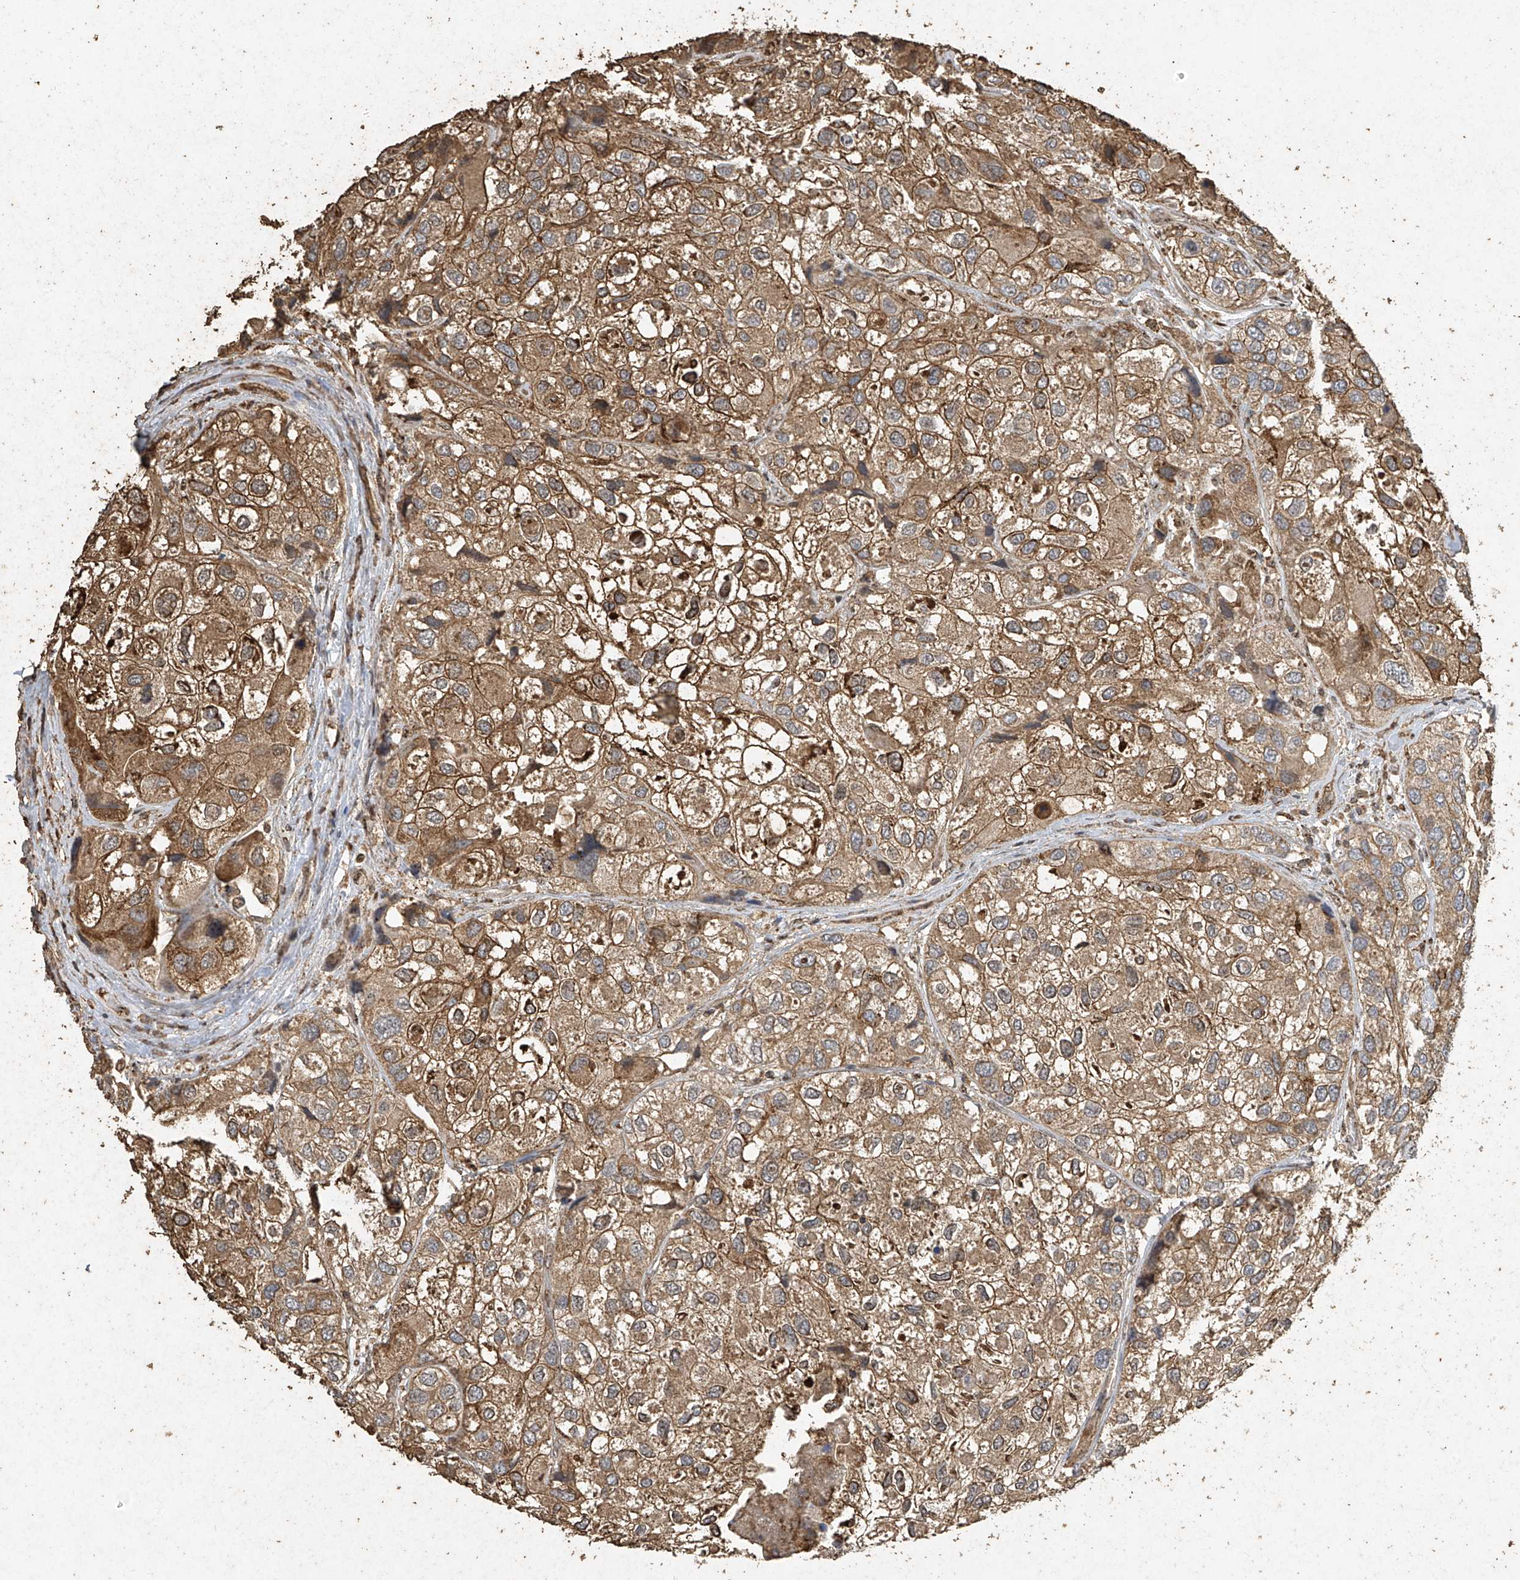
{"staining": {"intensity": "moderate", "quantity": ">75%", "location": "cytoplasmic/membranous"}, "tissue": "urothelial cancer", "cell_type": "Tumor cells", "image_type": "cancer", "snomed": [{"axis": "morphology", "description": "Urothelial carcinoma, High grade"}, {"axis": "topography", "description": "Urinary bladder"}], "caption": "Human urothelial carcinoma (high-grade) stained with a protein marker reveals moderate staining in tumor cells.", "gene": "ERBB3", "patient": {"sex": "female", "age": 64}}